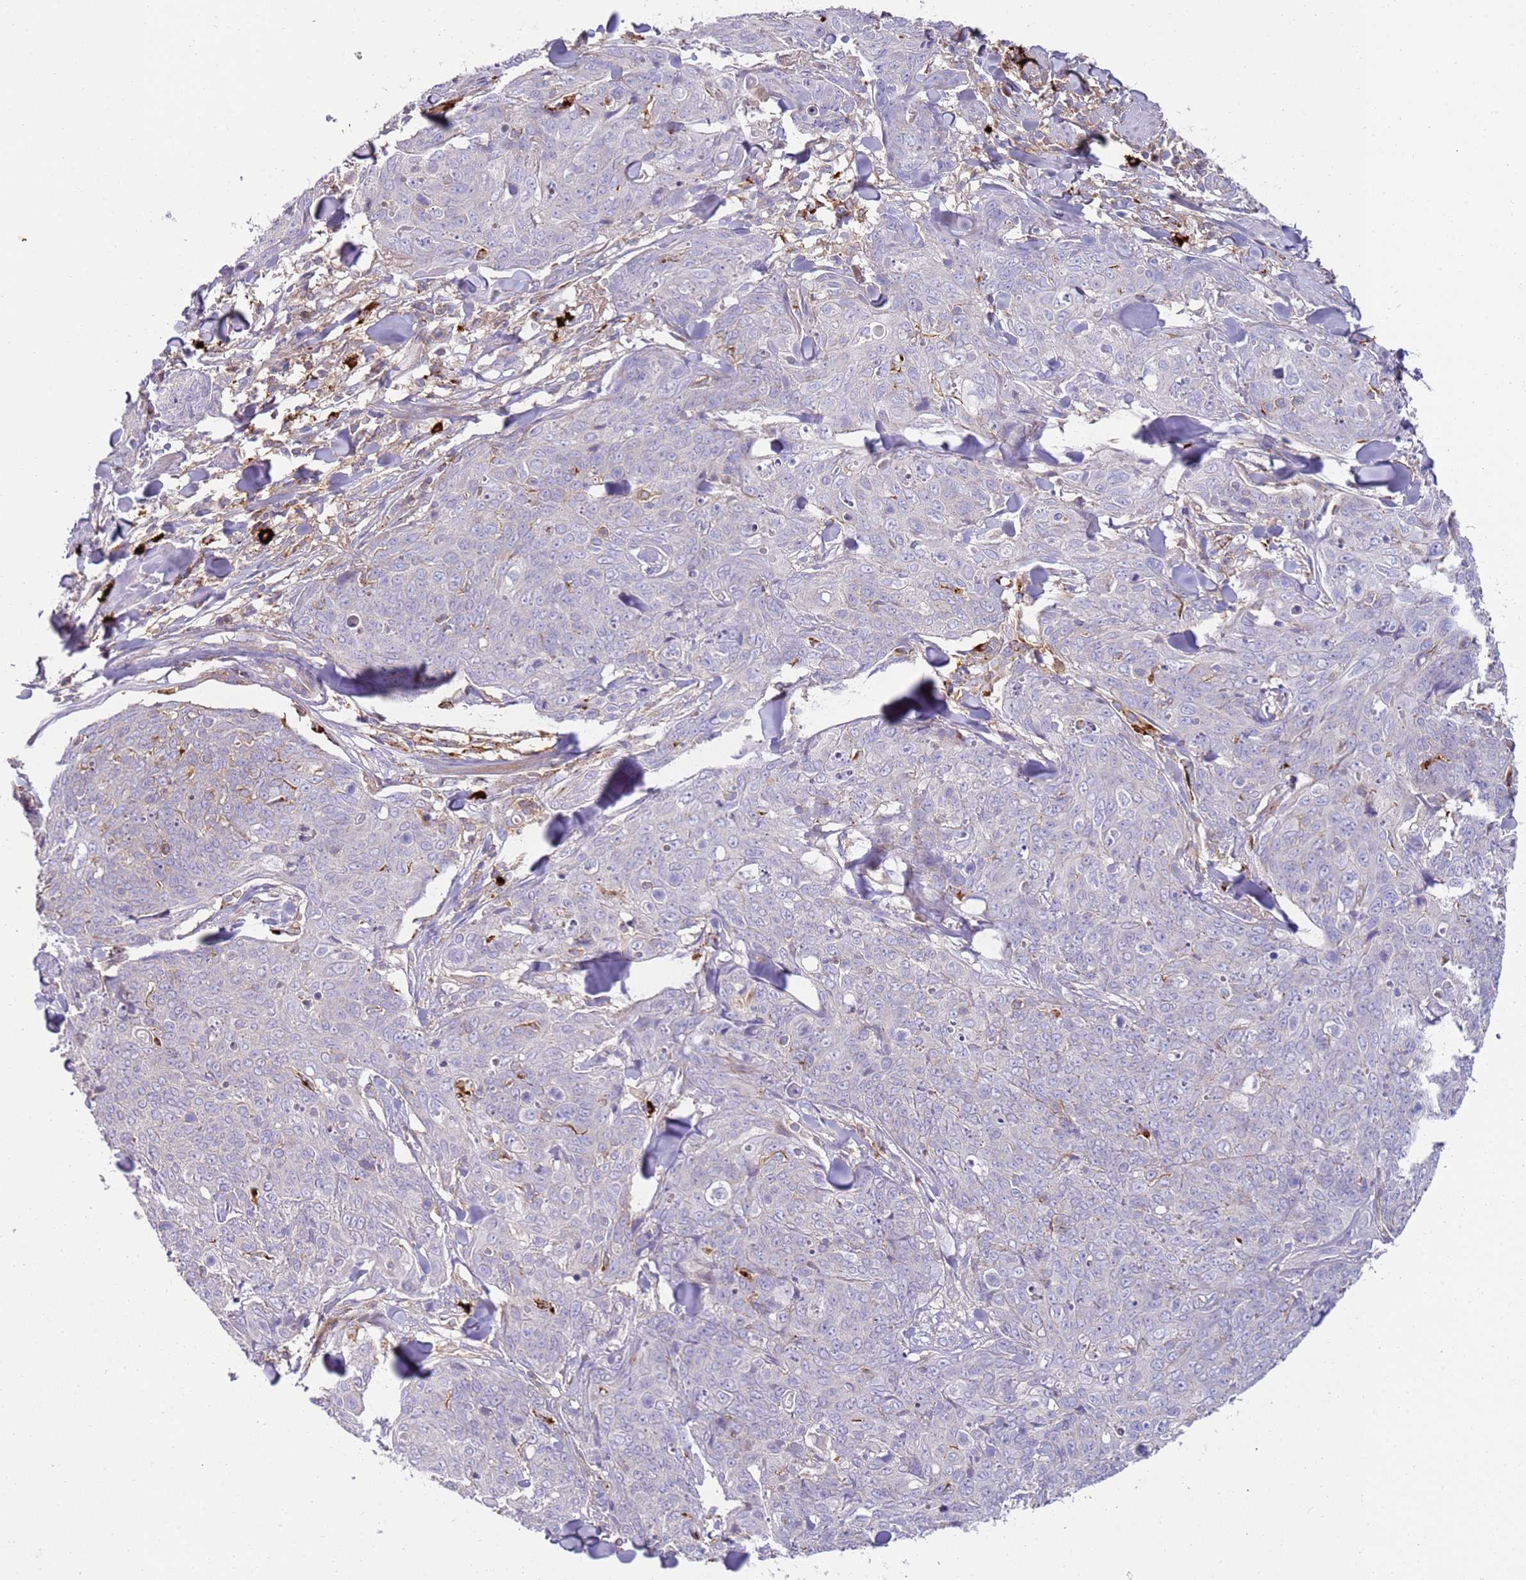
{"staining": {"intensity": "negative", "quantity": "none", "location": "none"}, "tissue": "skin cancer", "cell_type": "Tumor cells", "image_type": "cancer", "snomed": [{"axis": "morphology", "description": "Squamous cell carcinoma, NOS"}, {"axis": "topography", "description": "Skin"}, {"axis": "topography", "description": "Vulva"}], "caption": "A micrograph of skin squamous cell carcinoma stained for a protein demonstrates no brown staining in tumor cells.", "gene": "FPR1", "patient": {"sex": "female", "age": 85}}